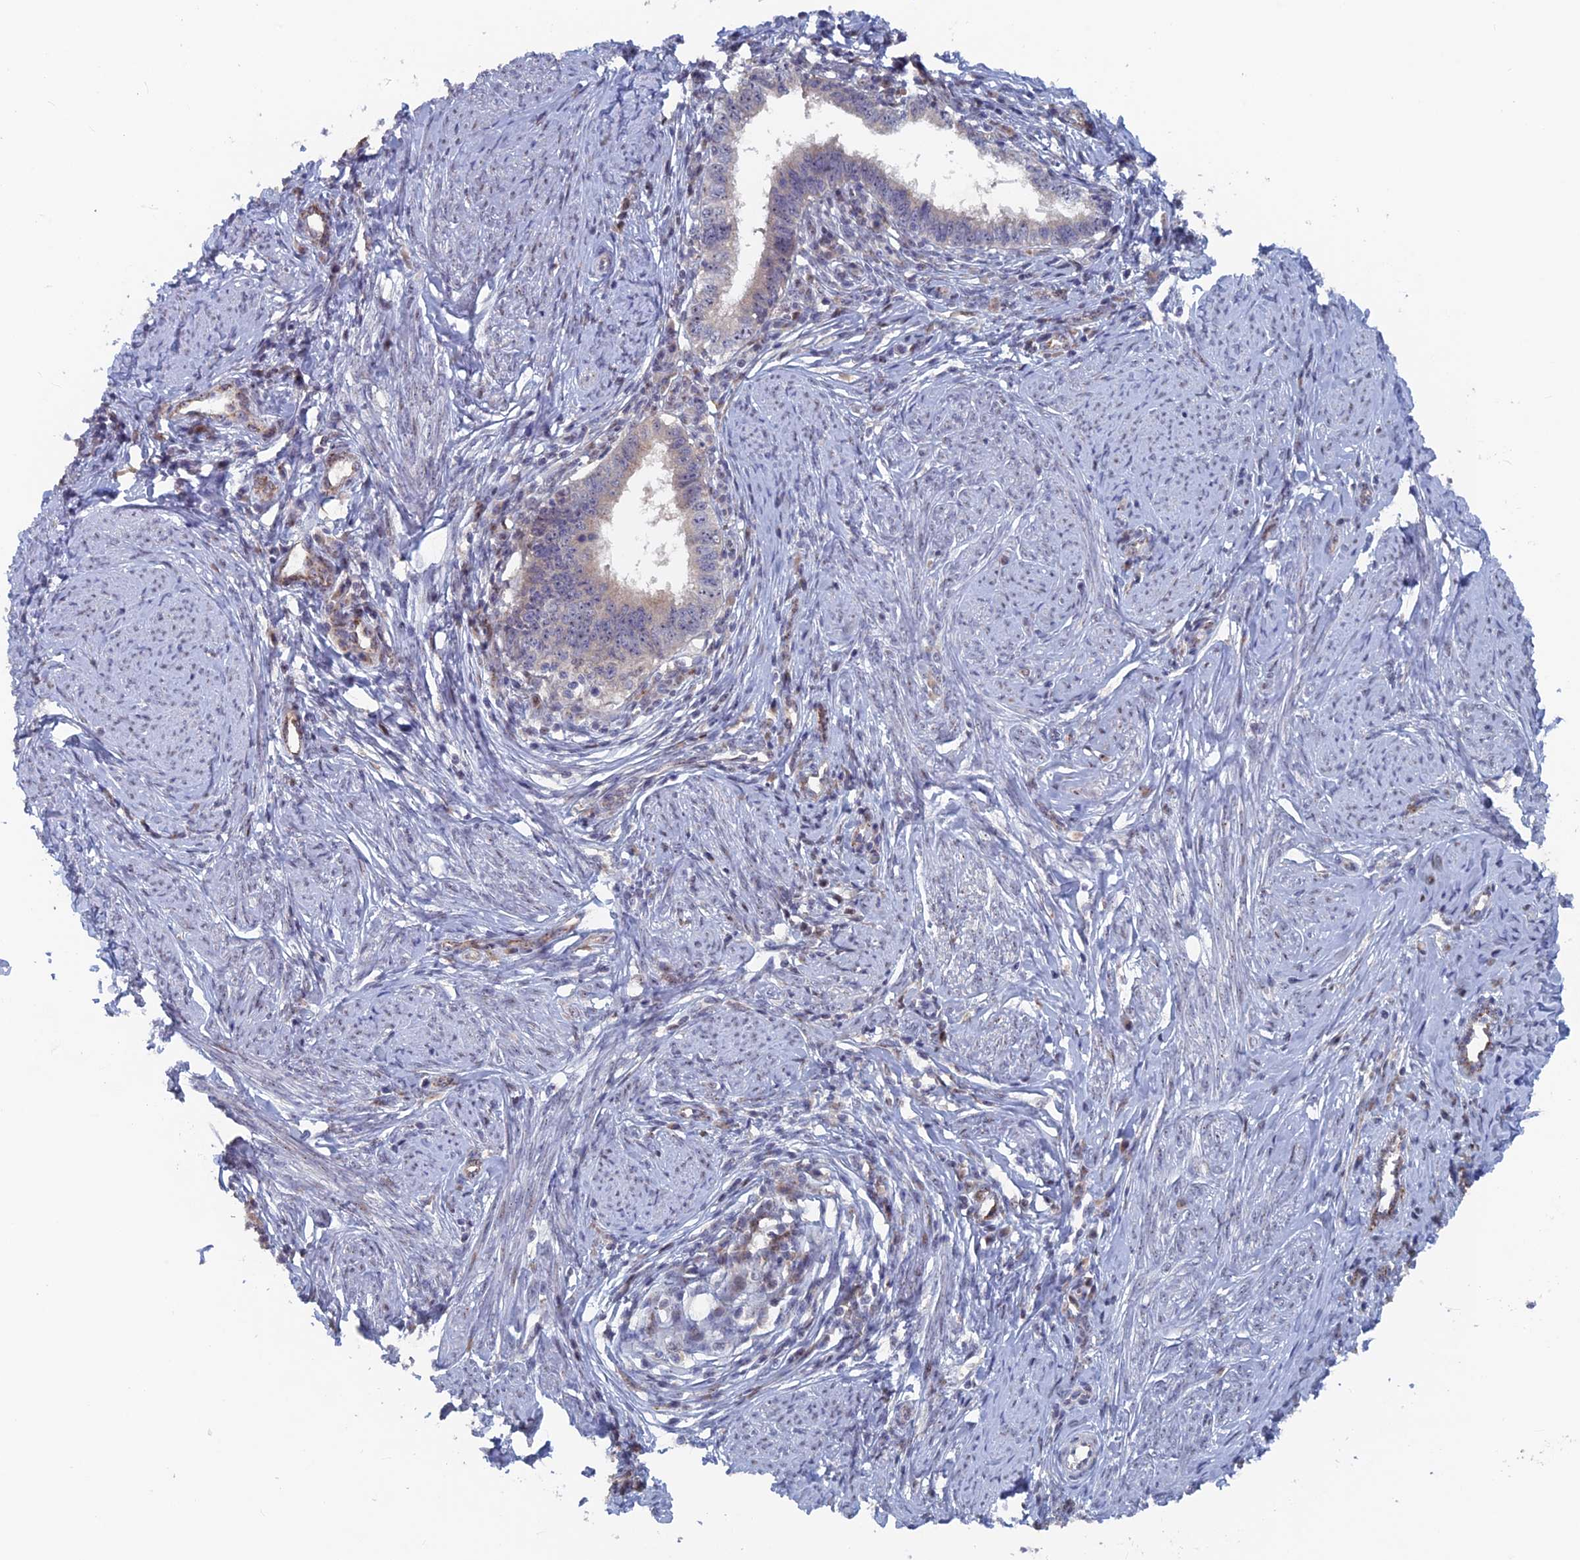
{"staining": {"intensity": "moderate", "quantity": "<25%", "location": "cytoplasmic/membranous"}, "tissue": "cervical cancer", "cell_type": "Tumor cells", "image_type": "cancer", "snomed": [{"axis": "morphology", "description": "Adenocarcinoma, NOS"}, {"axis": "topography", "description": "Cervix"}], "caption": "This is an image of immunohistochemistry staining of cervical cancer, which shows moderate positivity in the cytoplasmic/membranous of tumor cells.", "gene": "SH3D21", "patient": {"sex": "female", "age": 36}}